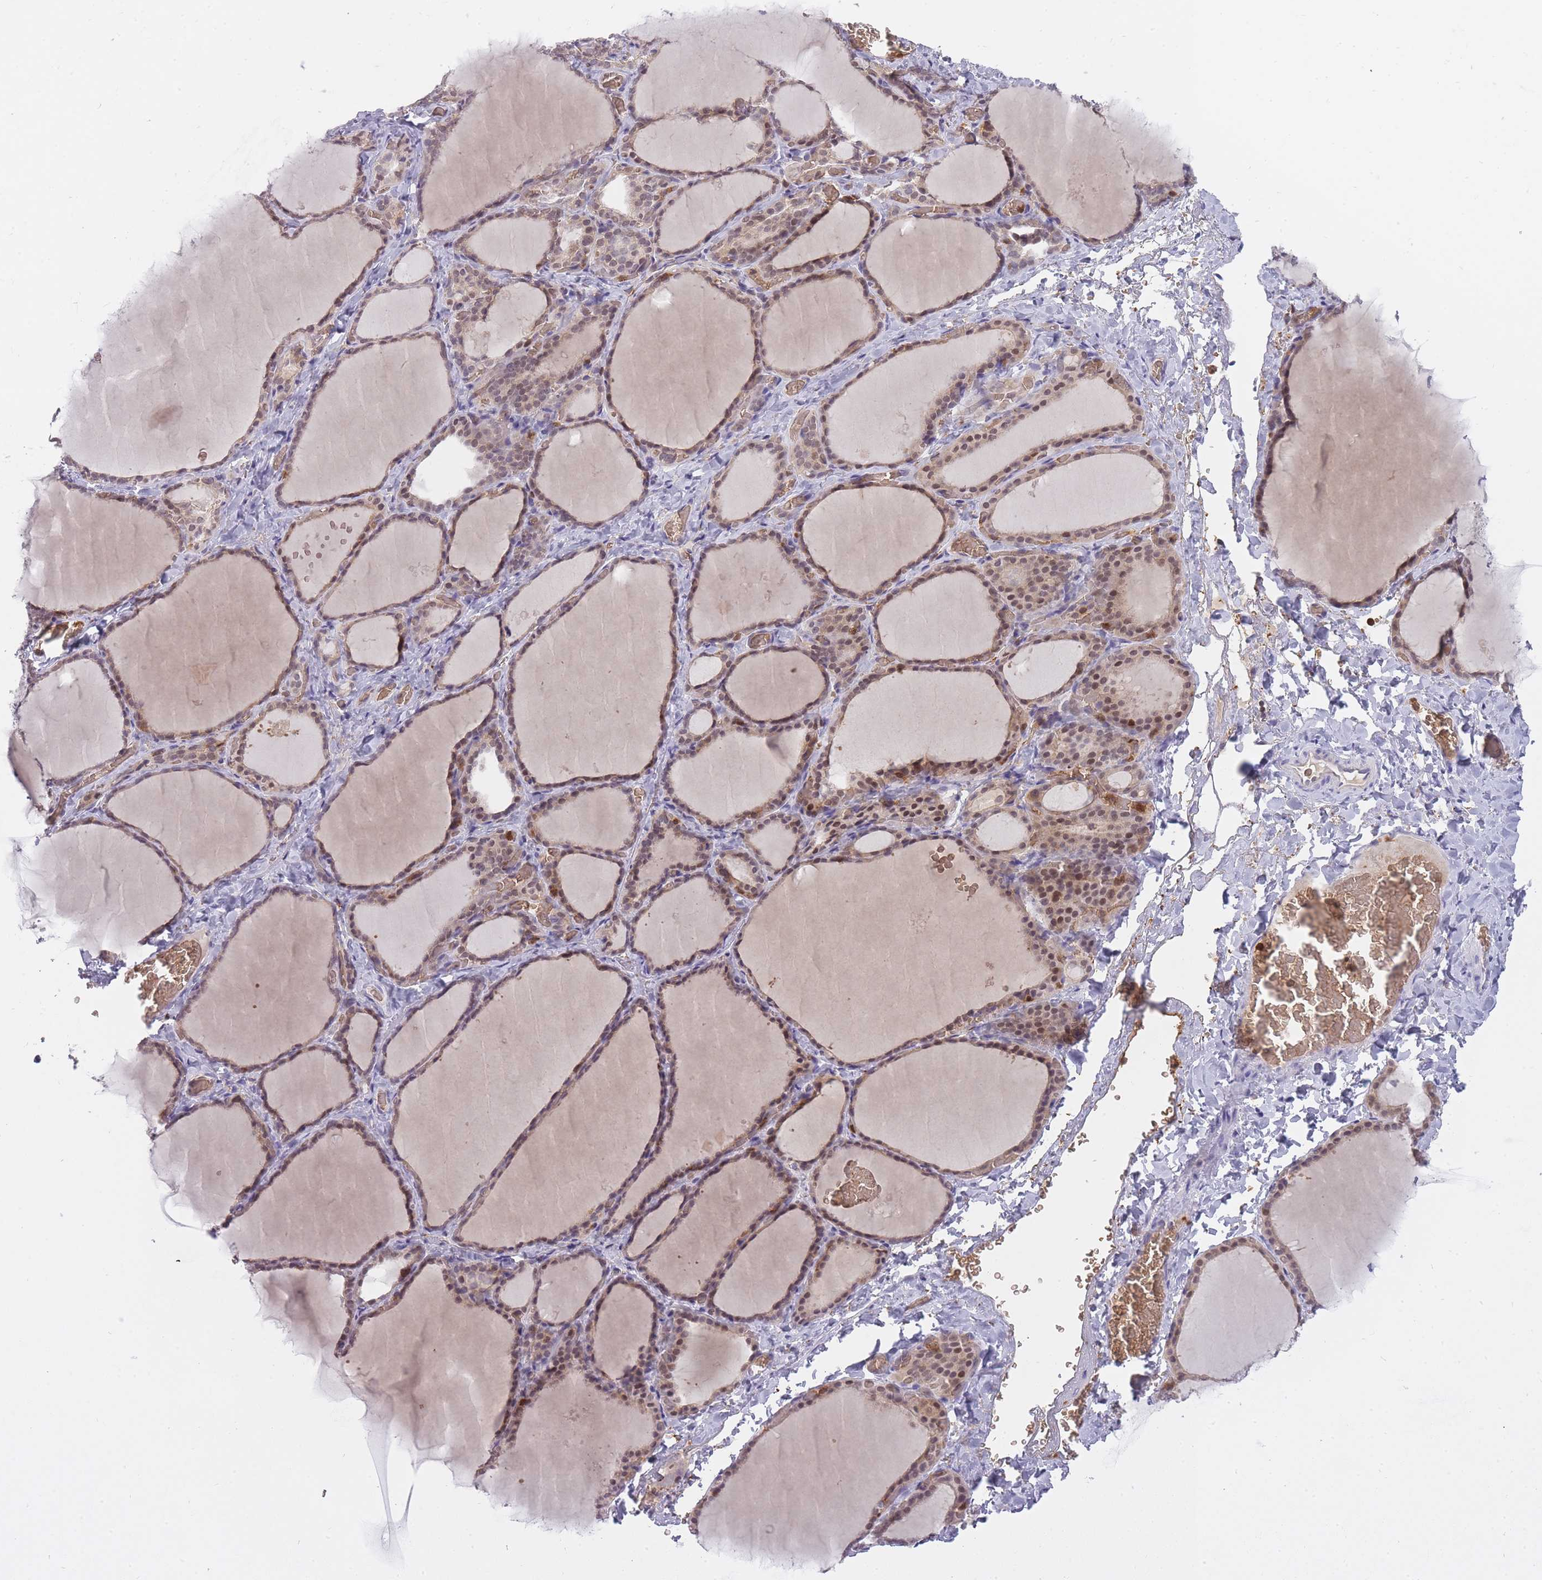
{"staining": {"intensity": "moderate", "quantity": ">75%", "location": "cytoplasmic/membranous,nuclear"}, "tissue": "thyroid gland", "cell_type": "Glandular cells", "image_type": "normal", "snomed": [{"axis": "morphology", "description": "Normal tissue, NOS"}, {"axis": "topography", "description": "Thyroid gland"}], "caption": "This image demonstrates unremarkable thyroid gland stained with immunohistochemistry to label a protein in brown. The cytoplasmic/membranous,nuclear of glandular cells show moderate positivity for the protein. Nuclei are counter-stained blue.", "gene": "CXorf38", "patient": {"sex": "female", "age": 39}}